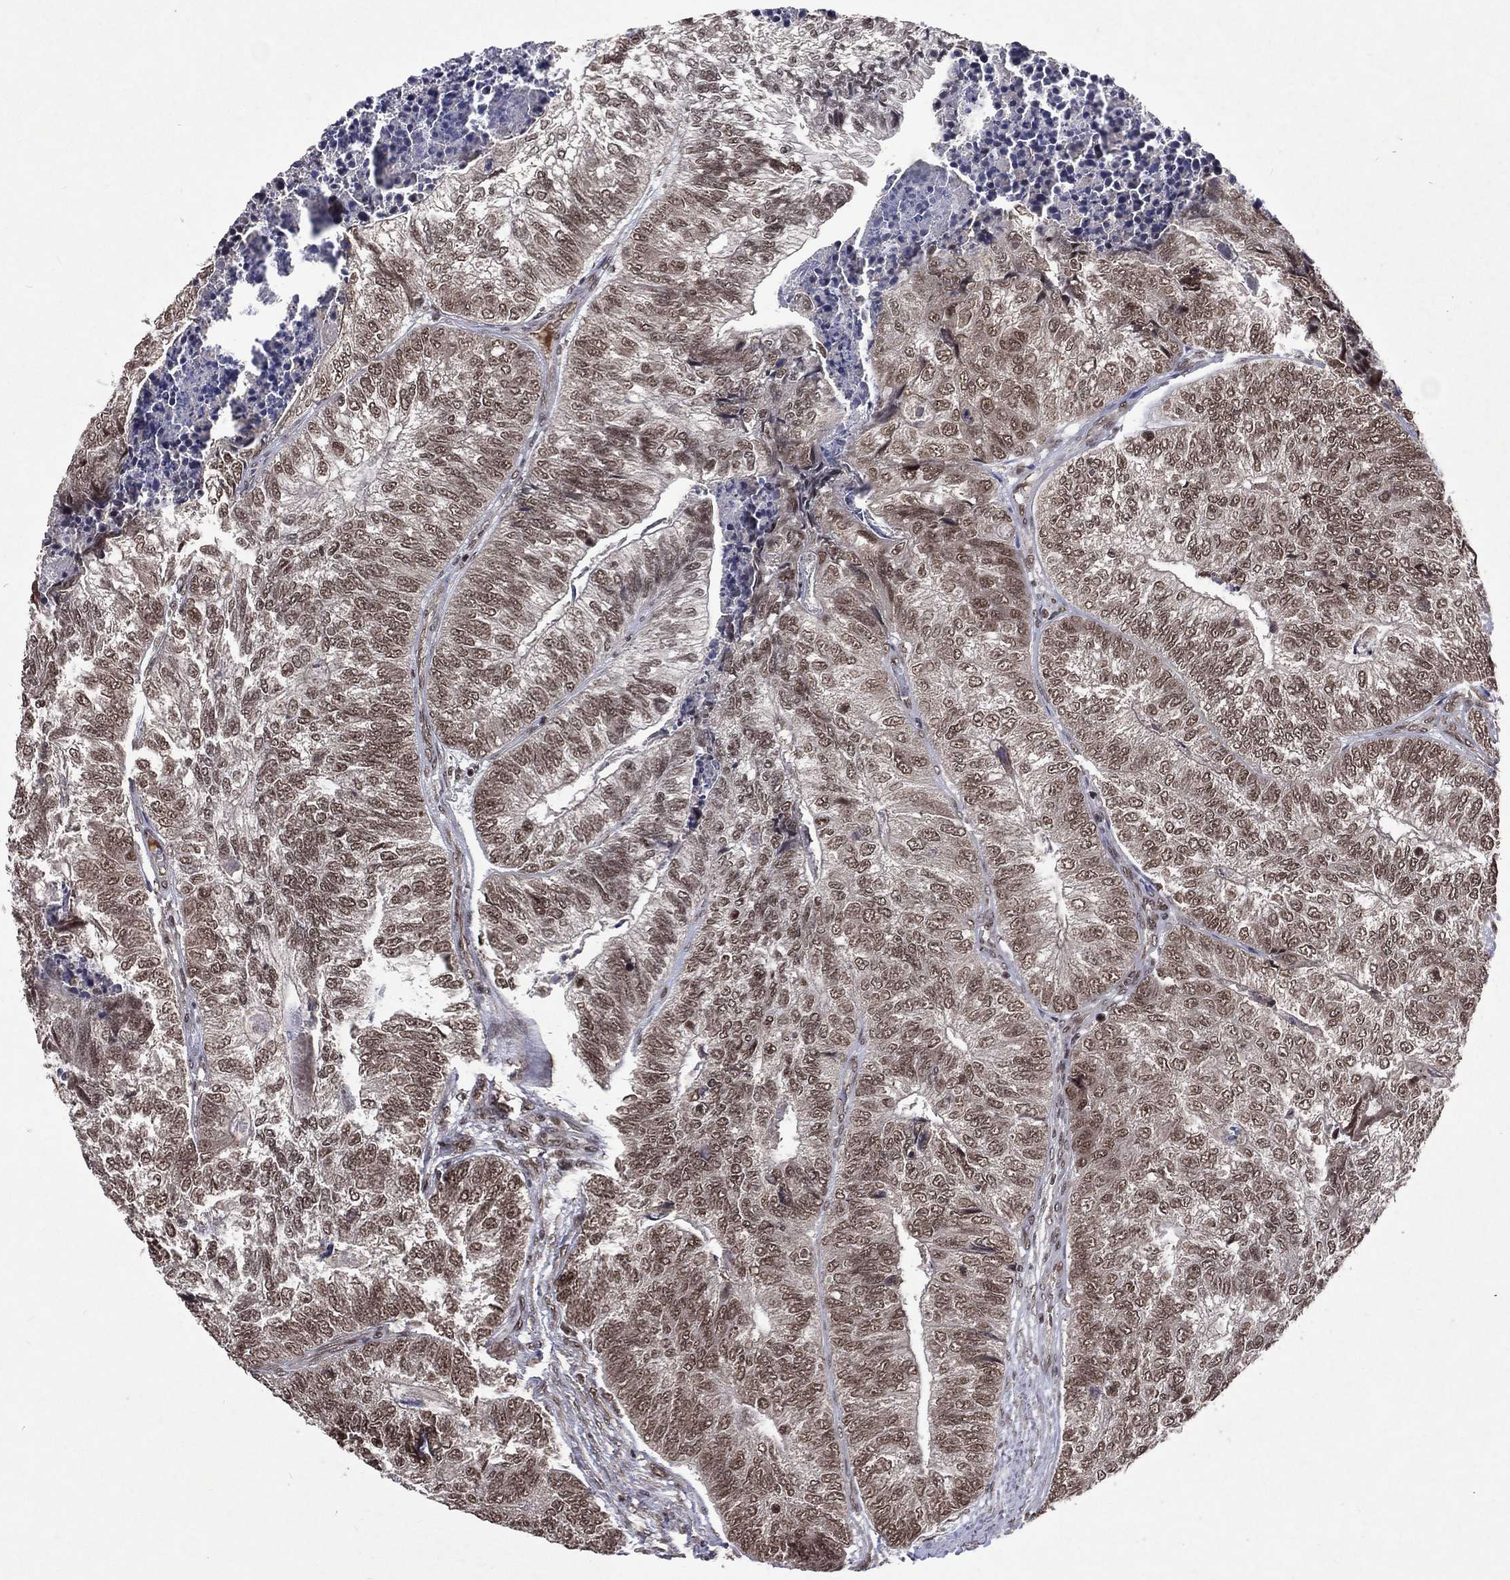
{"staining": {"intensity": "weak", "quantity": ">75%", "location": "nuclear"}, "tissue": "colorectal cancer", "cell_type": "Tumor cells", "image_type": "cancer", "snomed": [{"axis": "morphology", "description": "Adenocarcinoma, NOS"}, {"axis": "topography", "description": "Colon"}], "caption": "The micrograph displays immunohistochemical staining of colorectal cancer. There is weak nuclear positivity is seen in about >75% of tumor cells. (DAB (3,3'-diaminobenzidine) = brown stain, brightfield microscopy at high magnification).", "gene": "DMAP1", "patient": {"sex": "female", "age": 67}}